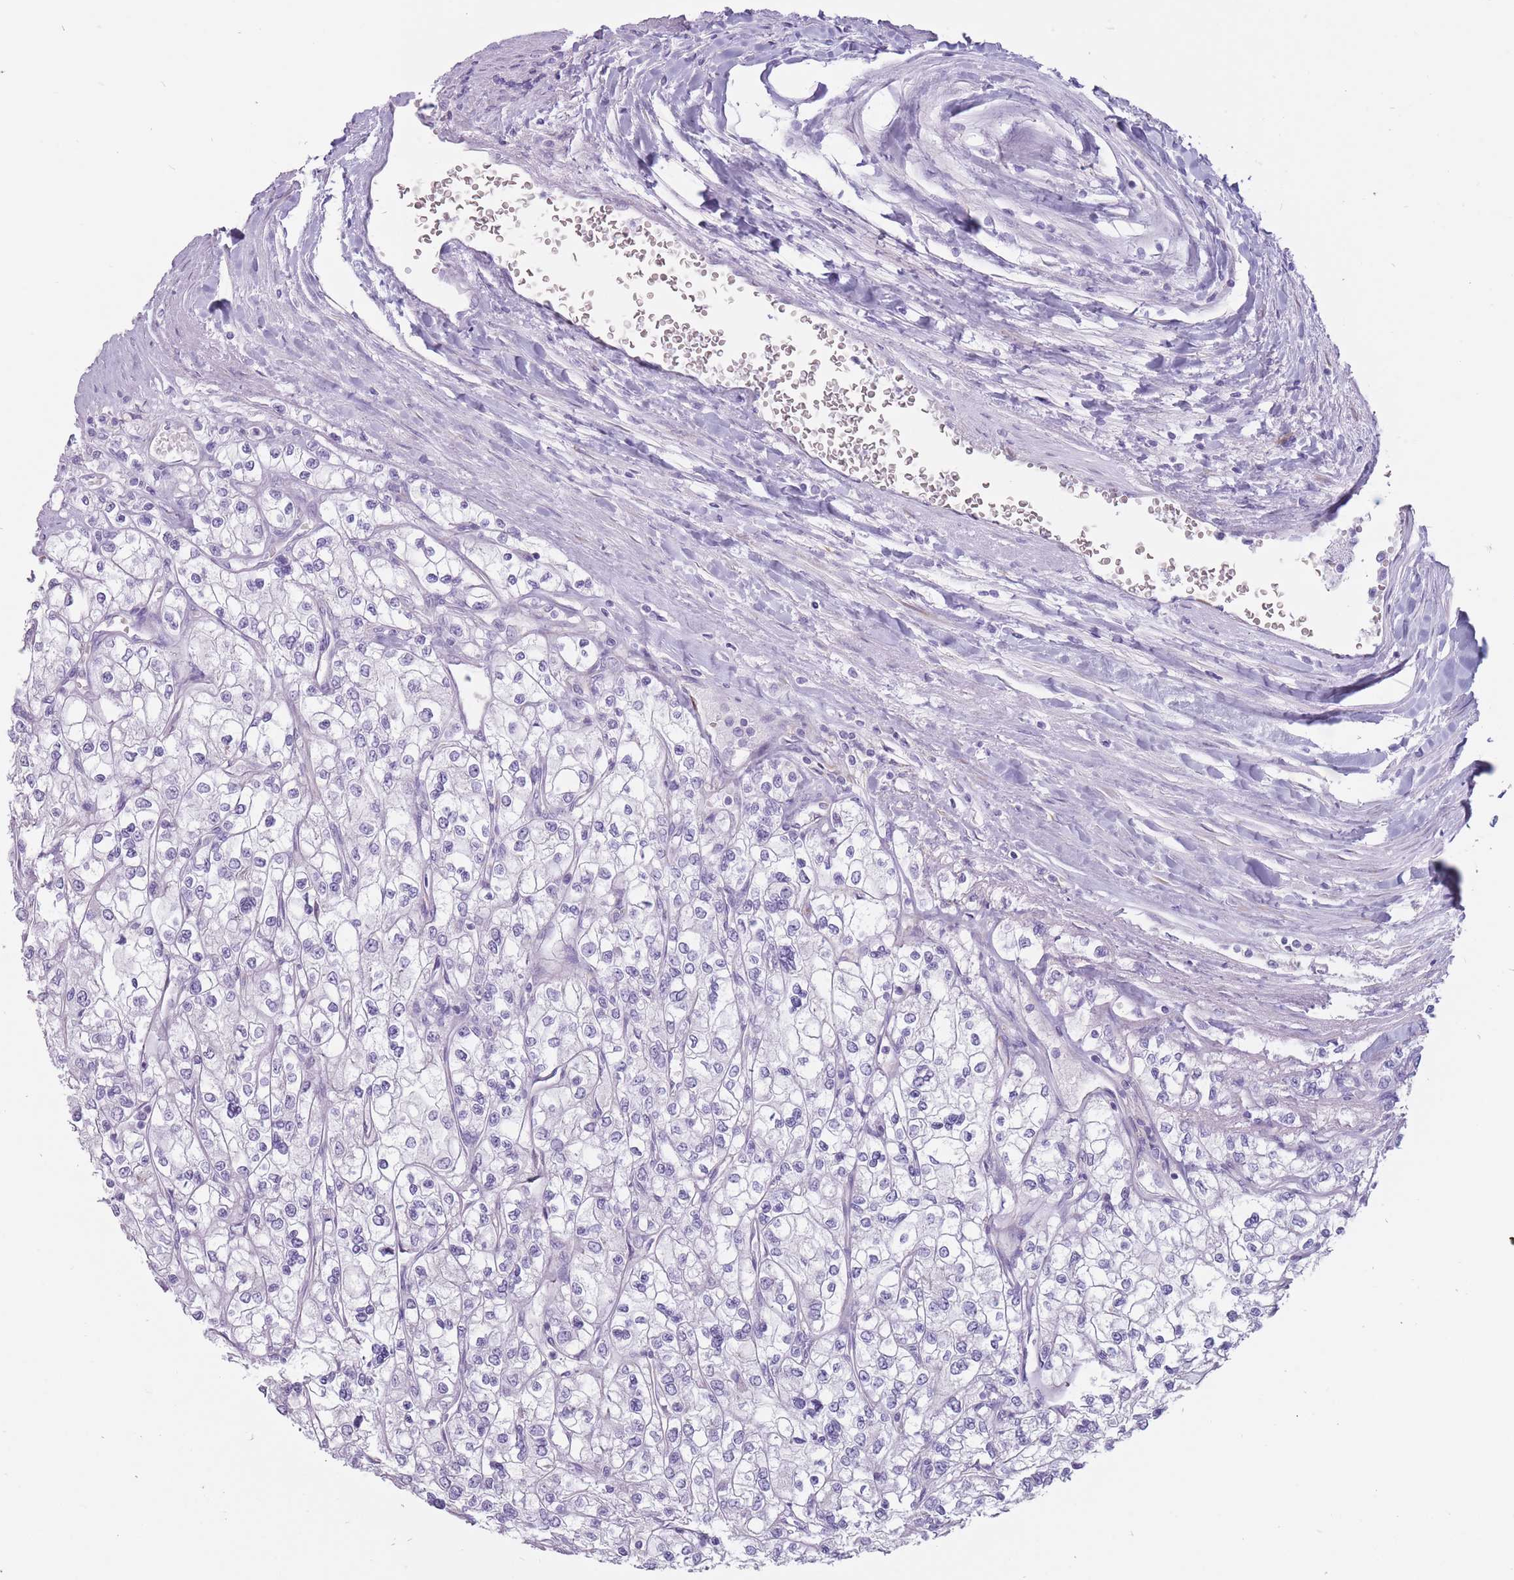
{"staining": {"intensity": "negative", "quantity": "none", "location": "none"}, "tissue": "renal cancer", "cell_type": "Tumor cells", "image_type": "cancer", "snomed": [{"axis": "morphology", "description": "Adenocarcinoma, NOS"}, {"axis": "topography", "description": "Kidney"}], "caption": "This is an IHC micrograph of renal cancer (adenocarcinoma). There is no positivity in tumor cells.", "gene": "RPL18", "patient": {"sex": "male", "age": 80}}